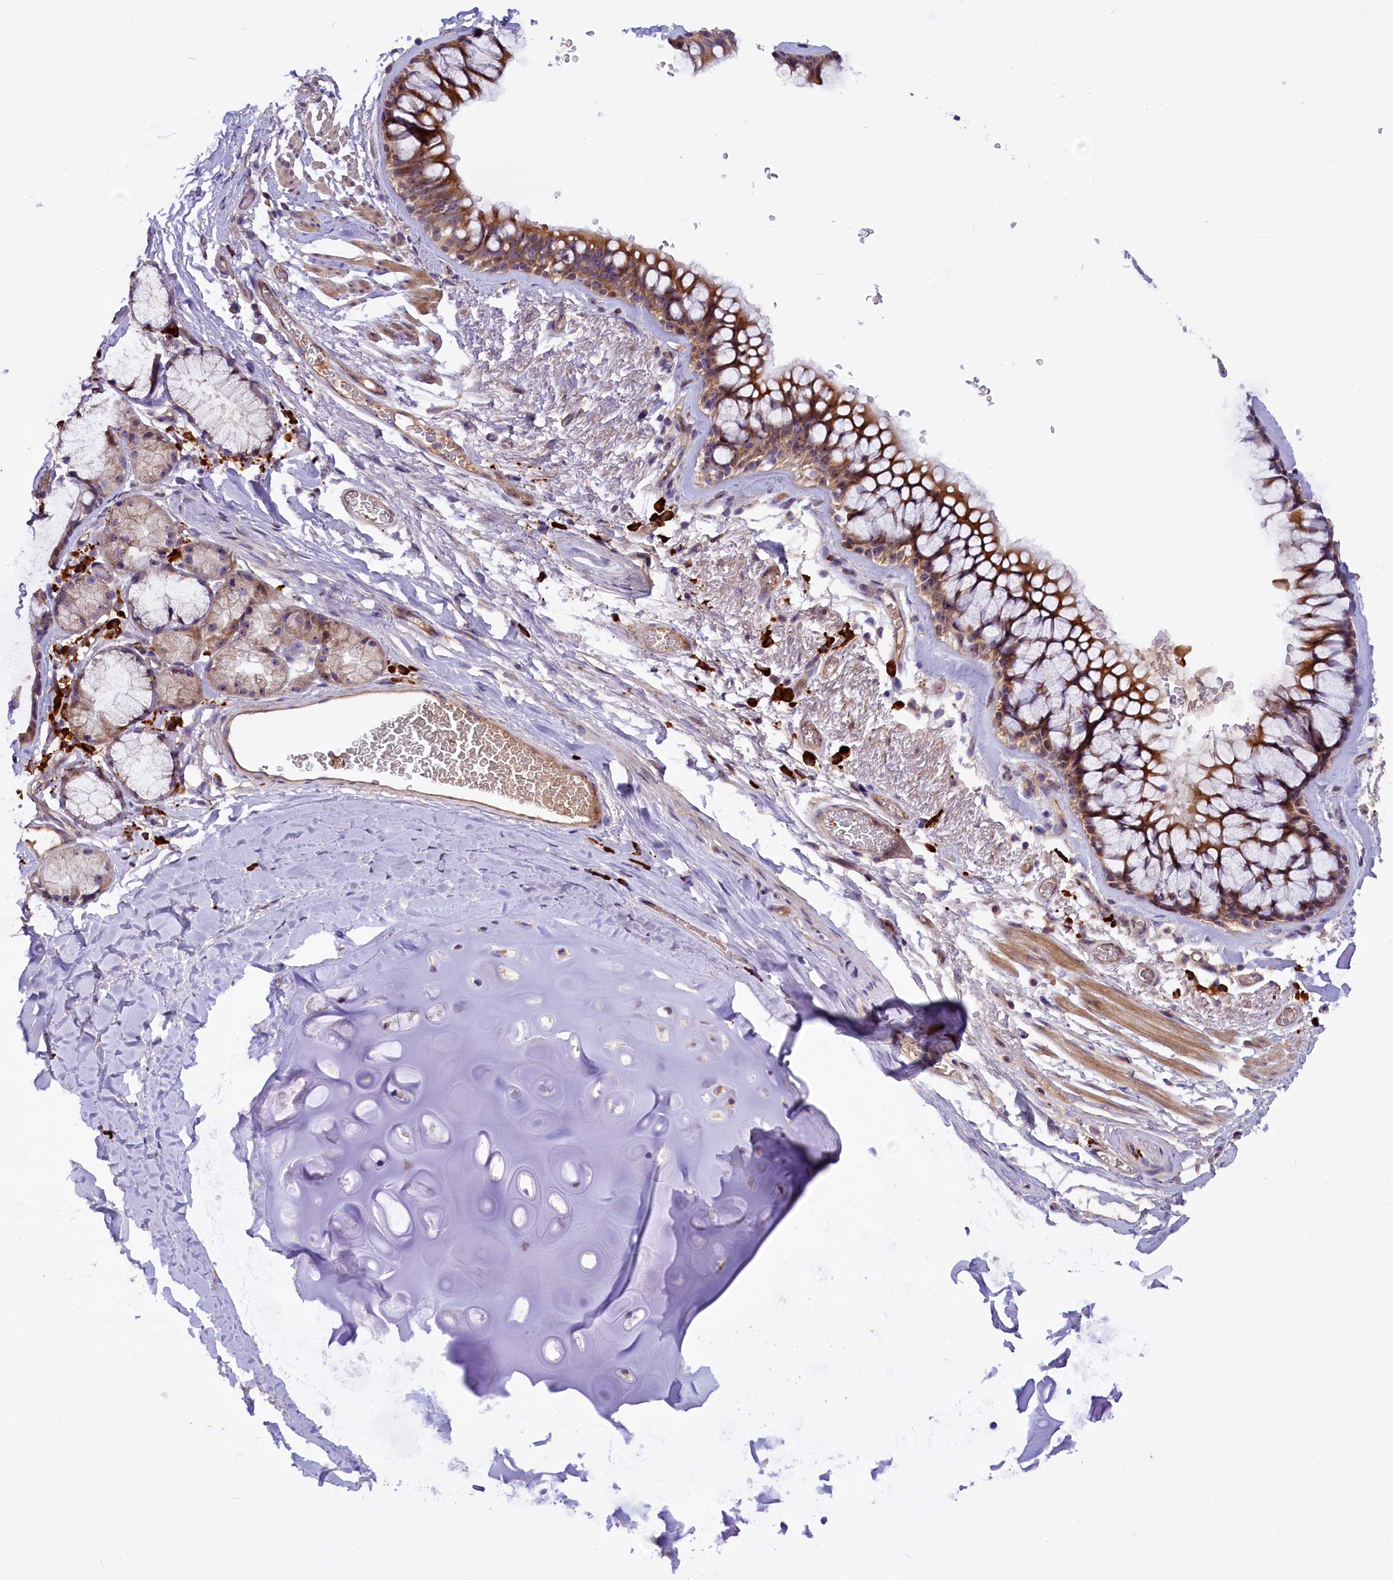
{"staining": {"intensity": "moderate", "quantity": ">75%", "location": "cytoplasmic/membranous"}, "tissue": "bronchus", "cell_type": "Respiratory epithelial cells", "image_type": "normal", "snomed": [{"axis": "morphology", "description": "Normal tissue, NOS"}, {"axis": "topography", "description": "Bronchus"}], "caption": "A brown stain labels moderate cytoplasmic/membranous expression of a protein in respiratory epithelial cells of normal bronchus.", "gene": "FRY", "patient": {"sex": "male", "age": 65}}